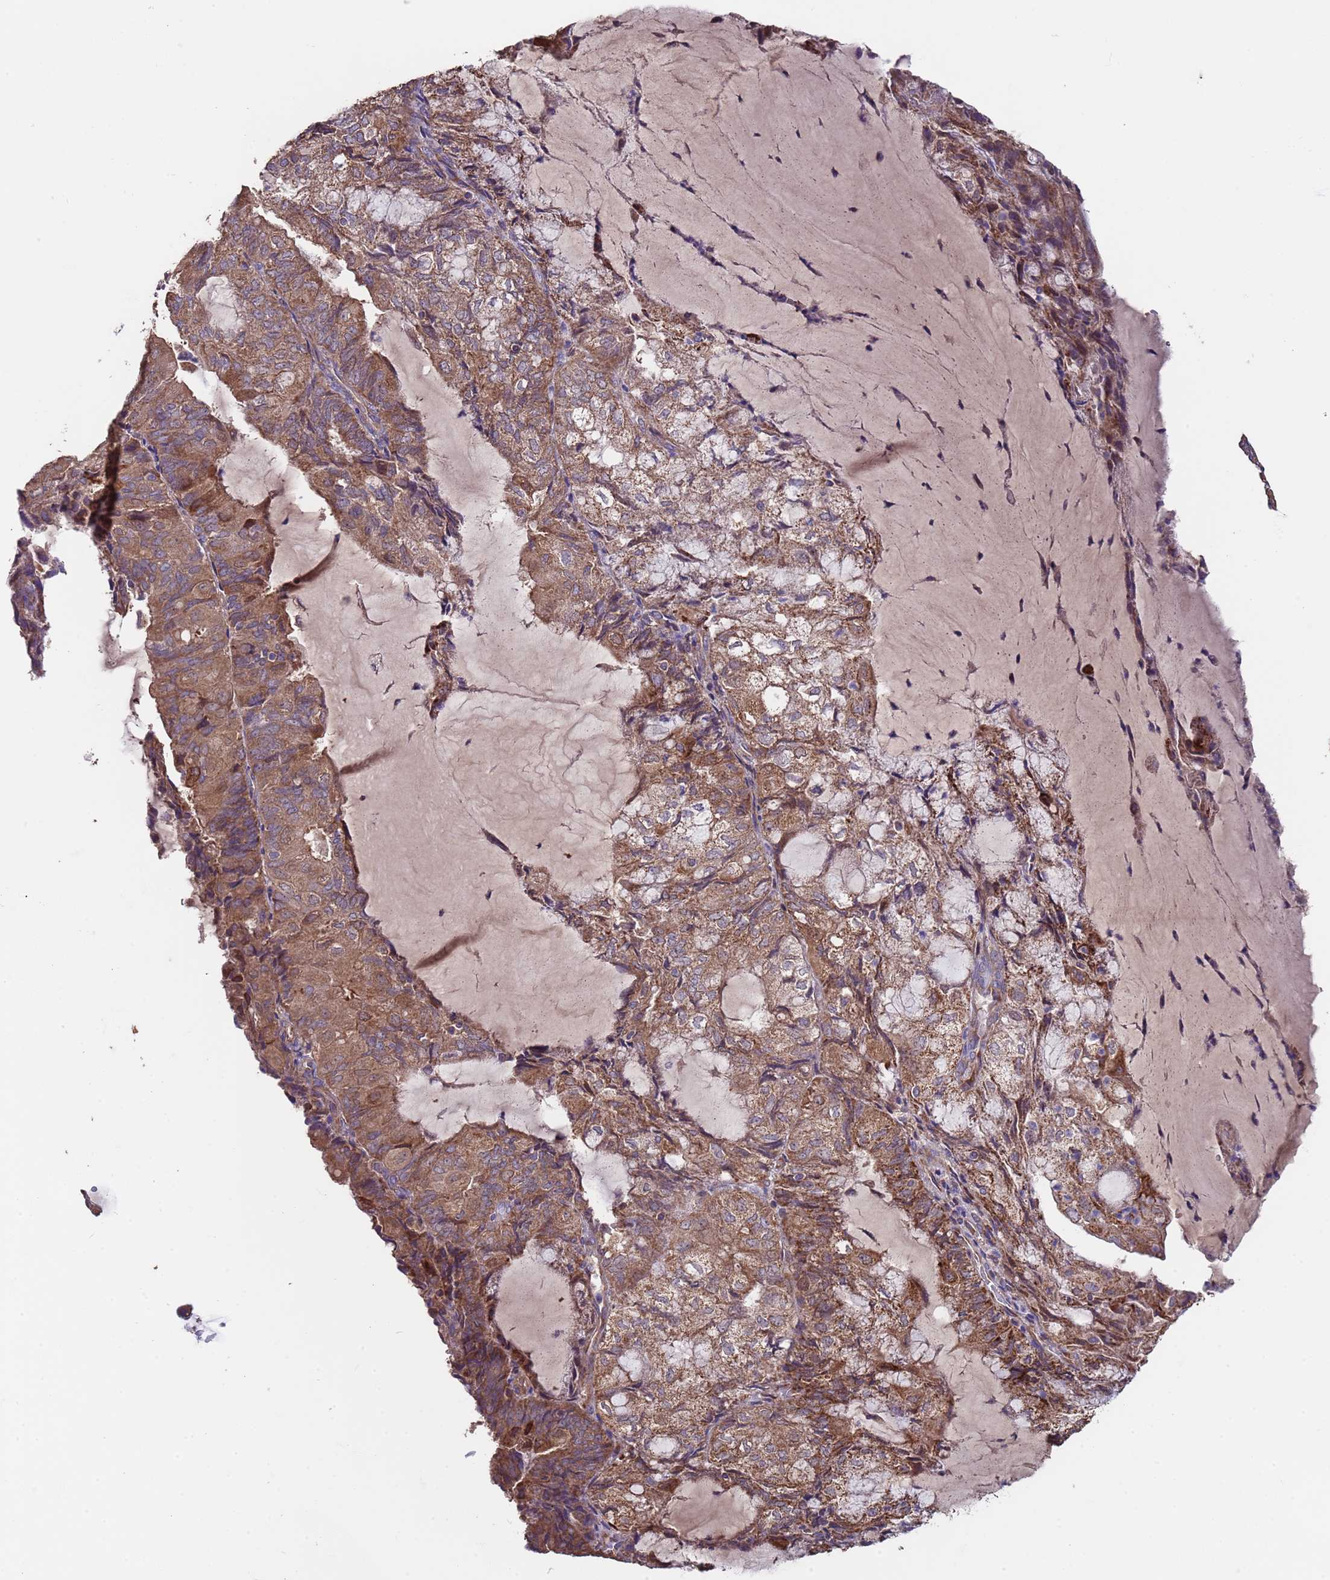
{"staining": {"intensity": "moderate", "quantity": ">75%", "location": "cytoplasmic/membranous"}, "tissue": "endometrial cancer", "cell_type": "Tumor cells", "image_type": "cancer", "snomed": [{"axis": "morphology", "description": "Adenocarcinoma, NOS"}, {"axis": "topography", "description": "Endometrium"}], "caption": "Immunohistochemical staining of adenocarcinoma (endometrial) shows medium levels of moderate cytoplasmic/membranous positivity in about >75% of tumor cells.", "gene": "EEF1AKMT1", "patient": {"sex": "female", "age": 81}}